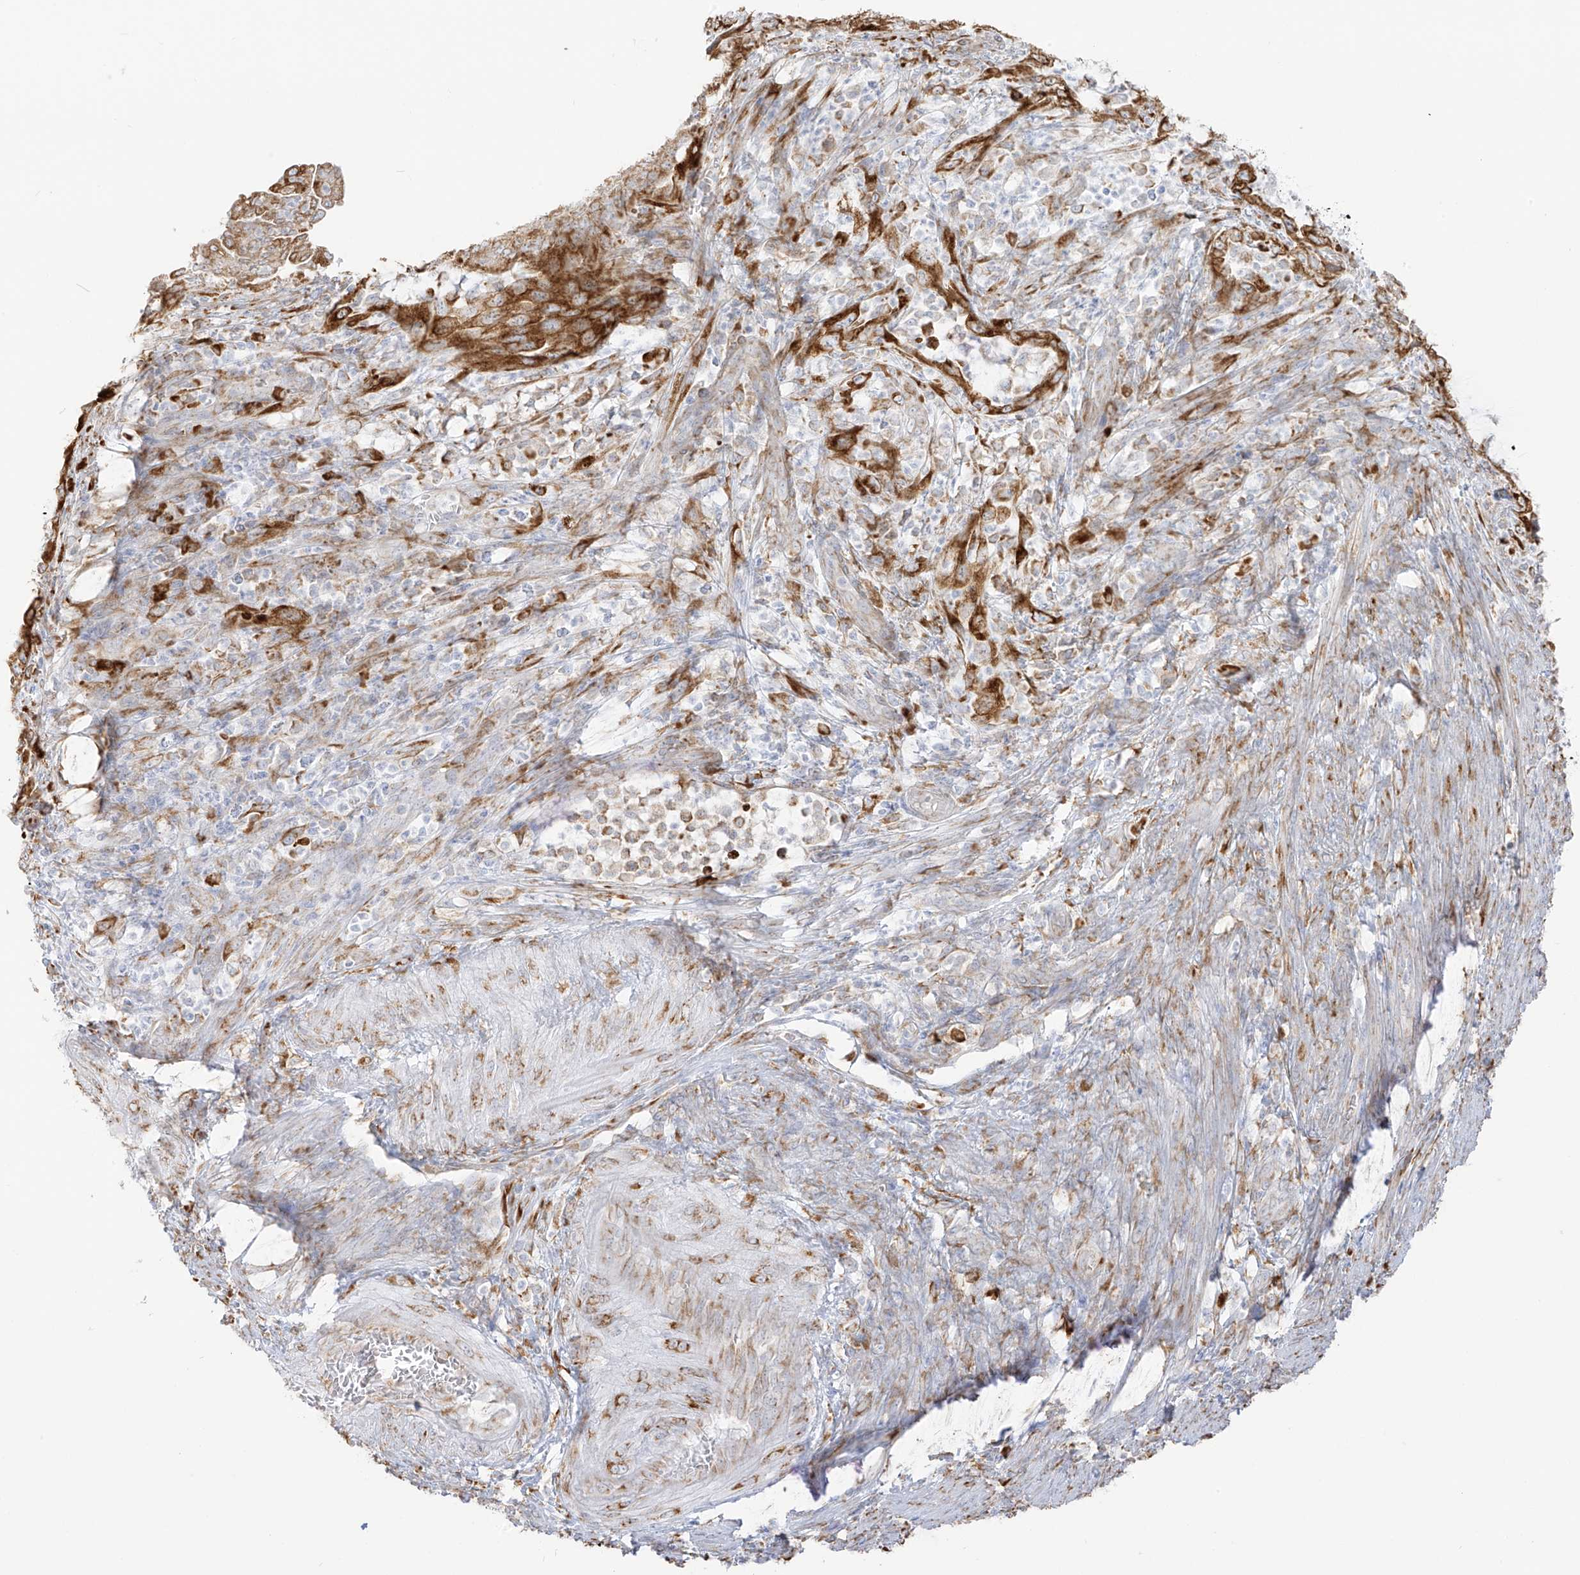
{"staining": {"intensity": "moderate", "quantity": "25%-75%", "location": "cytoplasmic/membranous"}, "tissue": "endometrial cancer", "cell_type": "Tumor cells", "image_type": "cancer", "snomed": [{"axis": "morphology", "description": "Adenocarcinoma, NOS"}, {"axis": "topography", "description": "Endometrium"}], "caption": "A high-resolution micrograph shows IHC staining of endometrial cancer (adenocarcinoma), which displays moderate cytoplasmic/membranous staining in approximately 25%-75% of tumor cells. Immunohistochemistry (ihc) stains the protein in brown and the nuclei are stained blue.", "gene": "LRRC59", "patient": {"sex": "female", "age": 51}}